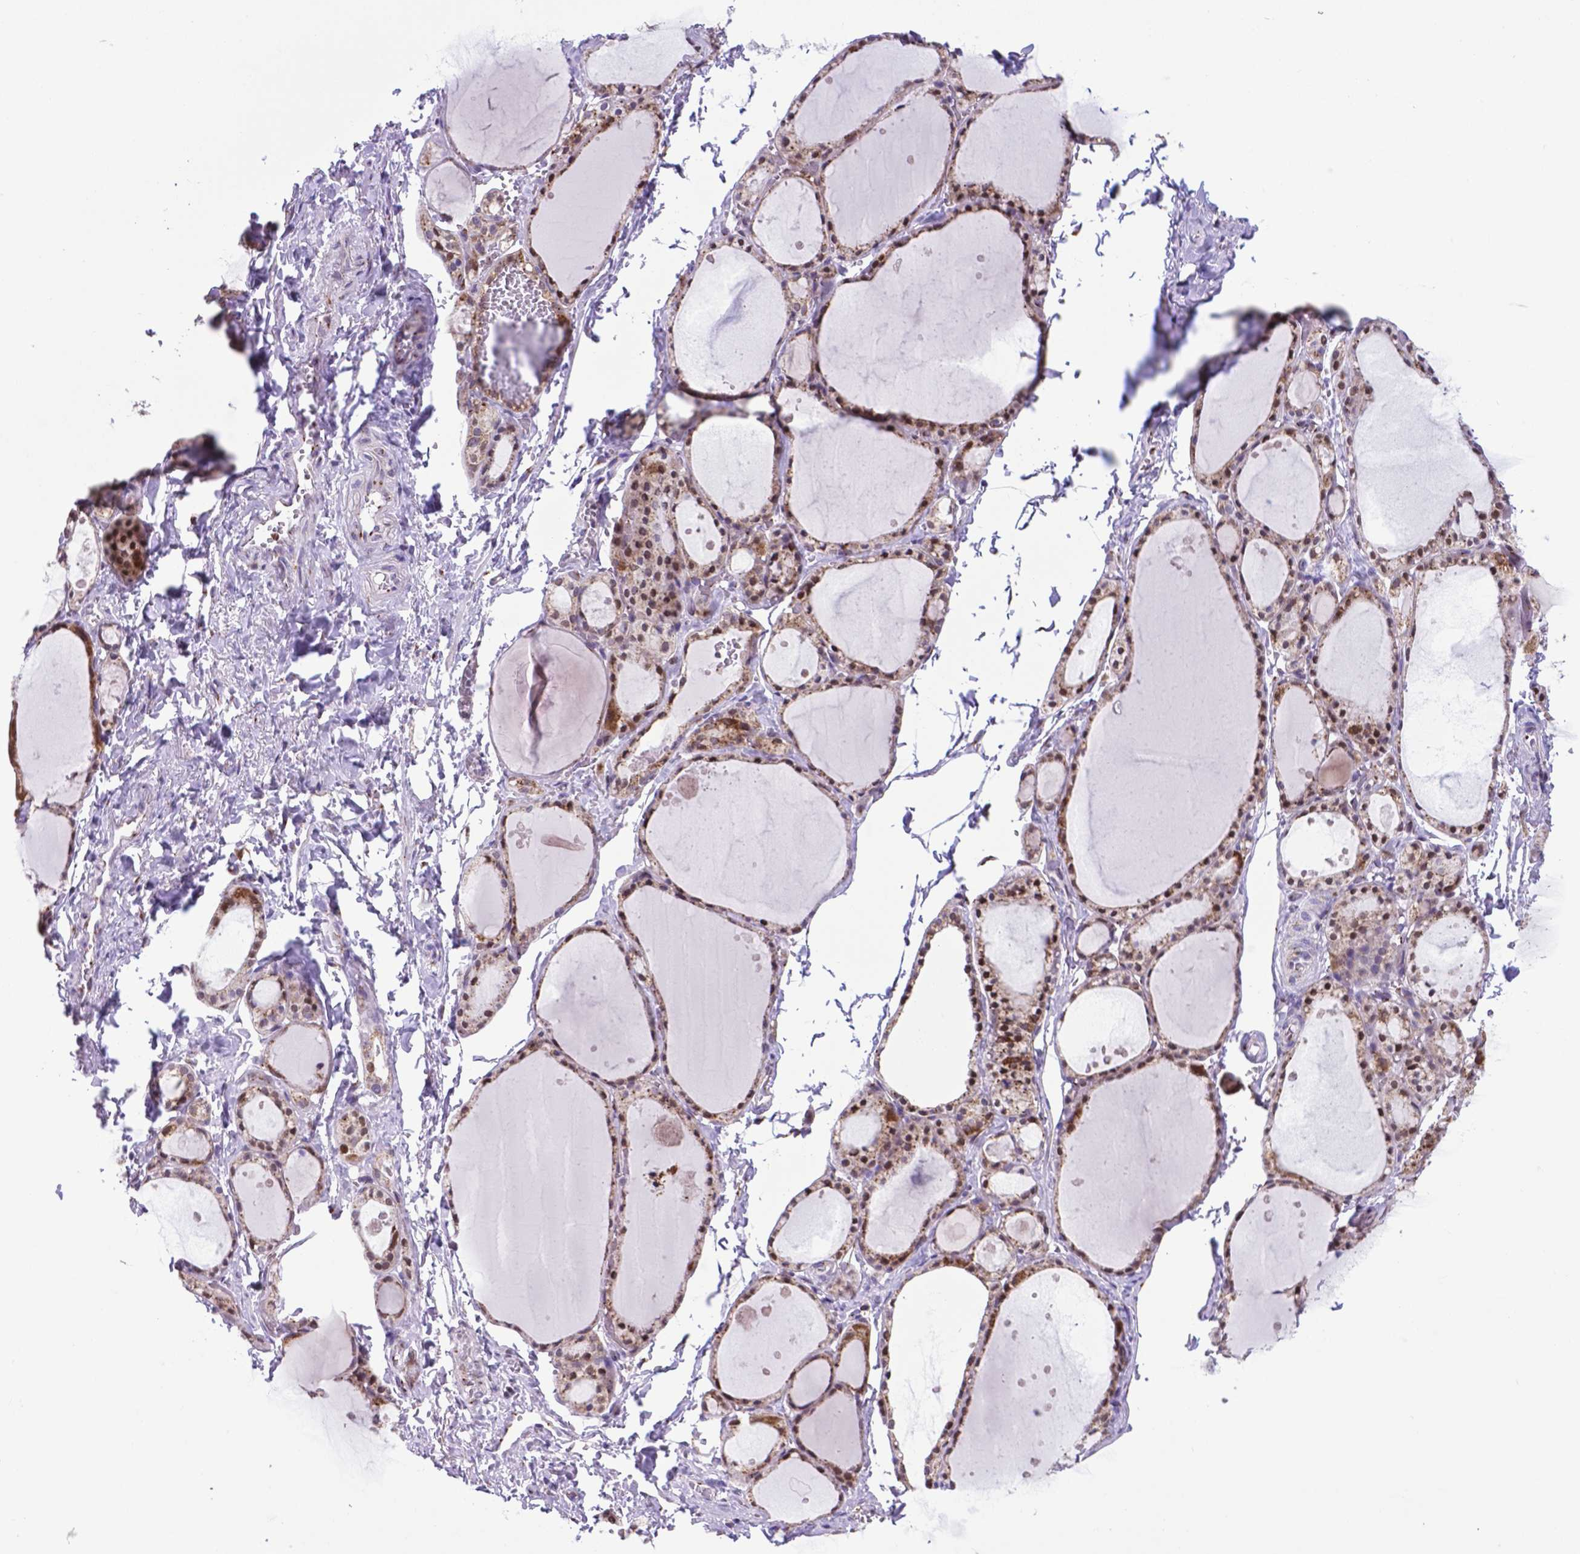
{"staining": {"intensity": "moderate", "quantity": "25%-75%", "location": "cytoplasmic/membranous,nuclear"}, "tissue": "thyroid gland", "cell_type": "Glandular cells", "image_type": "normal", "snomed": [{"axis": "morphology", "description": "Normal tissue, NOS"}, {"axis": "topography", "description": "Thyroid gland"}], "caption": "The immunohistochemical stain highlights moderate cytoplasmic/membranous,nuclear positivity in glandular cells of unremarkable thyroid gland.", "gene": "MRPL10", "patient": {"sex": "male", "age": 68}}